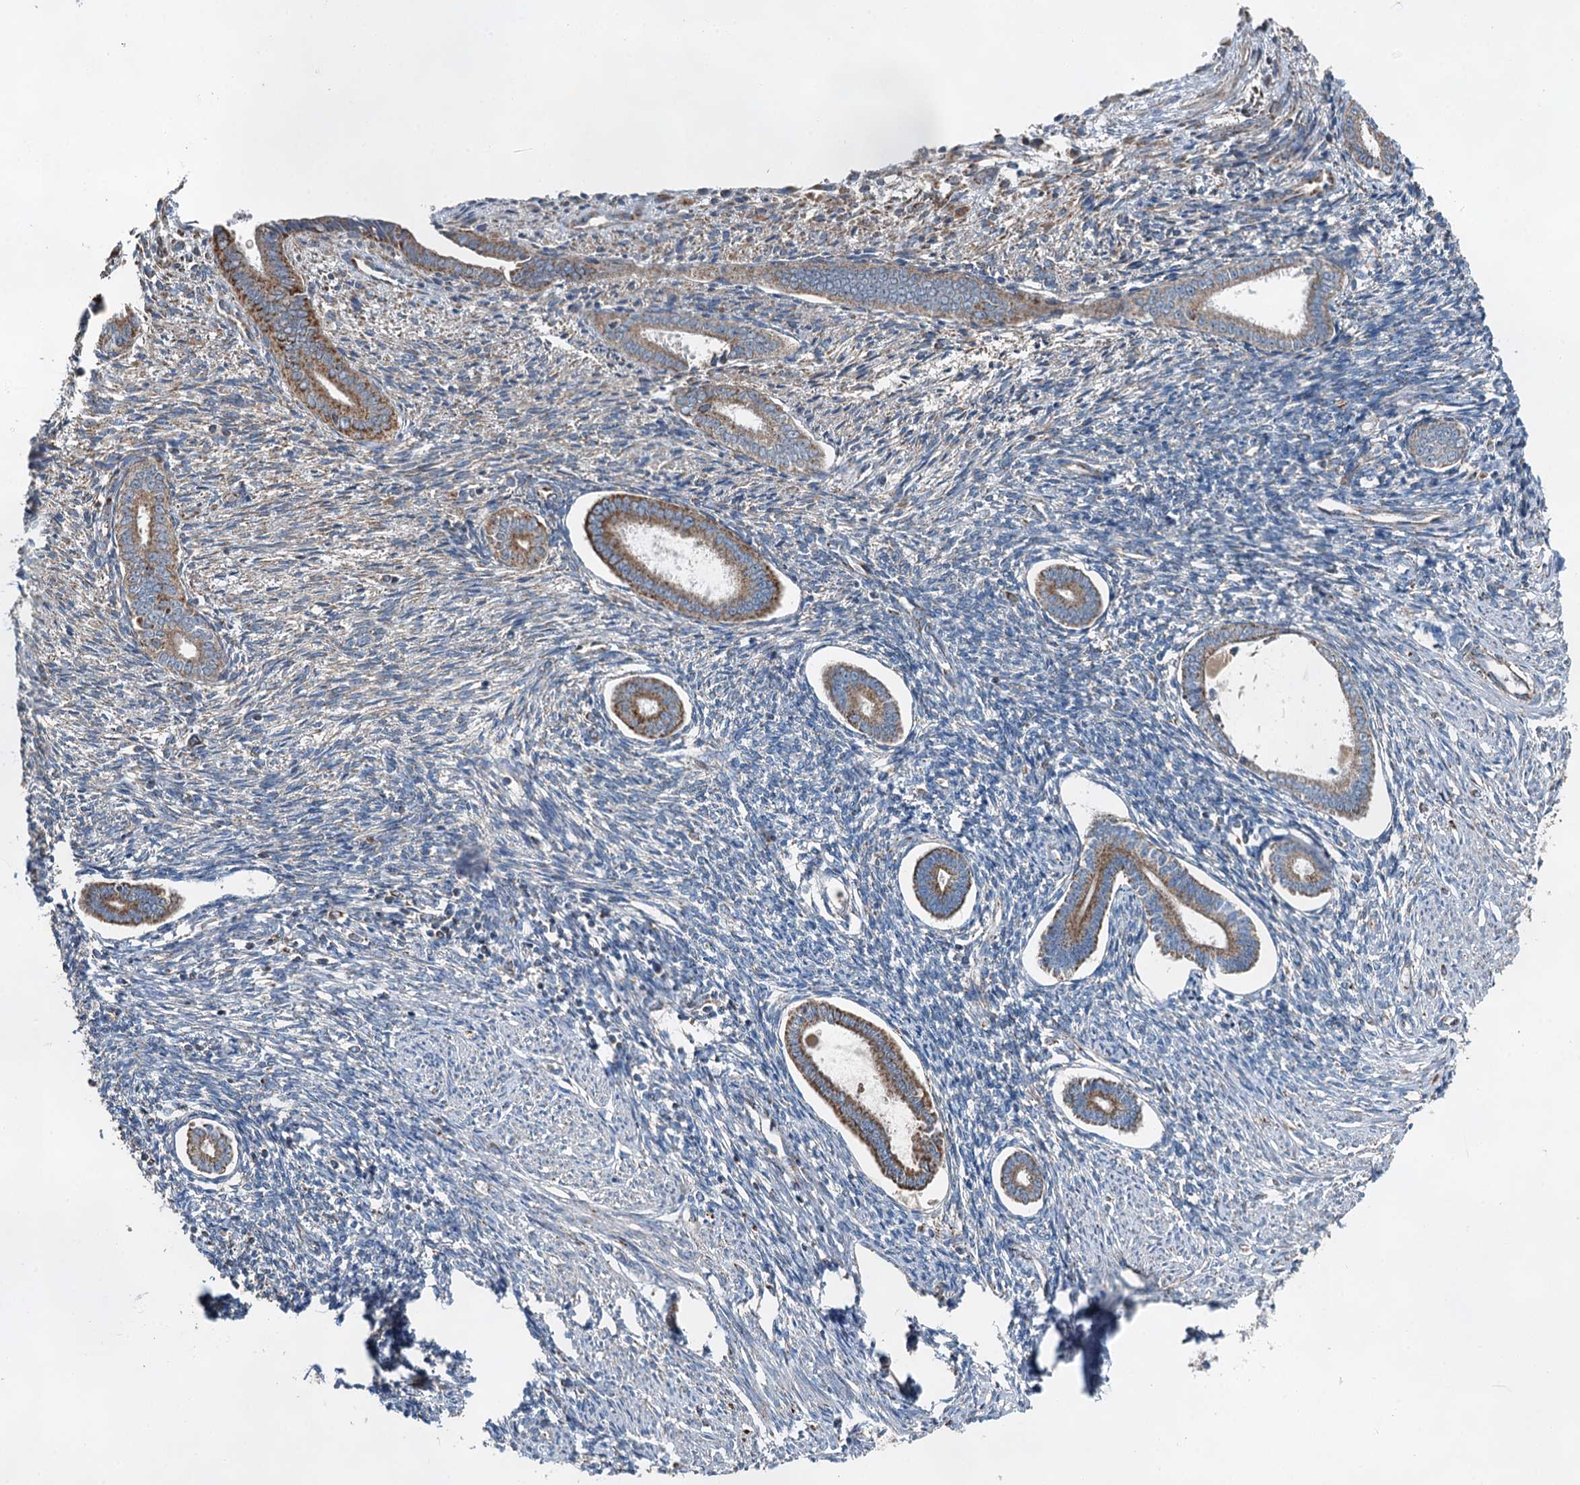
{"staining": {"intensity": "weak", "quantity": "<25%", "location": "cytoplasmic/membranous"}, "tissue": "endometrium", "cell_type": "Cells in endometrial stroma", "image_type": "normal", "snomed": [{"axis": "morphology", "description": "Normal tissue, NOS"}, {"axis": "topography", "description": "Endometrium"}], "caption": "Cells in endometrial stroma show no significant protein staining in unremarkable endometrium. (Immunohistochemistry (ihc), brightfield microscopy, high magnification).", "gene": "HAUS2", "patient": {"sex": "female", "age": 56}}